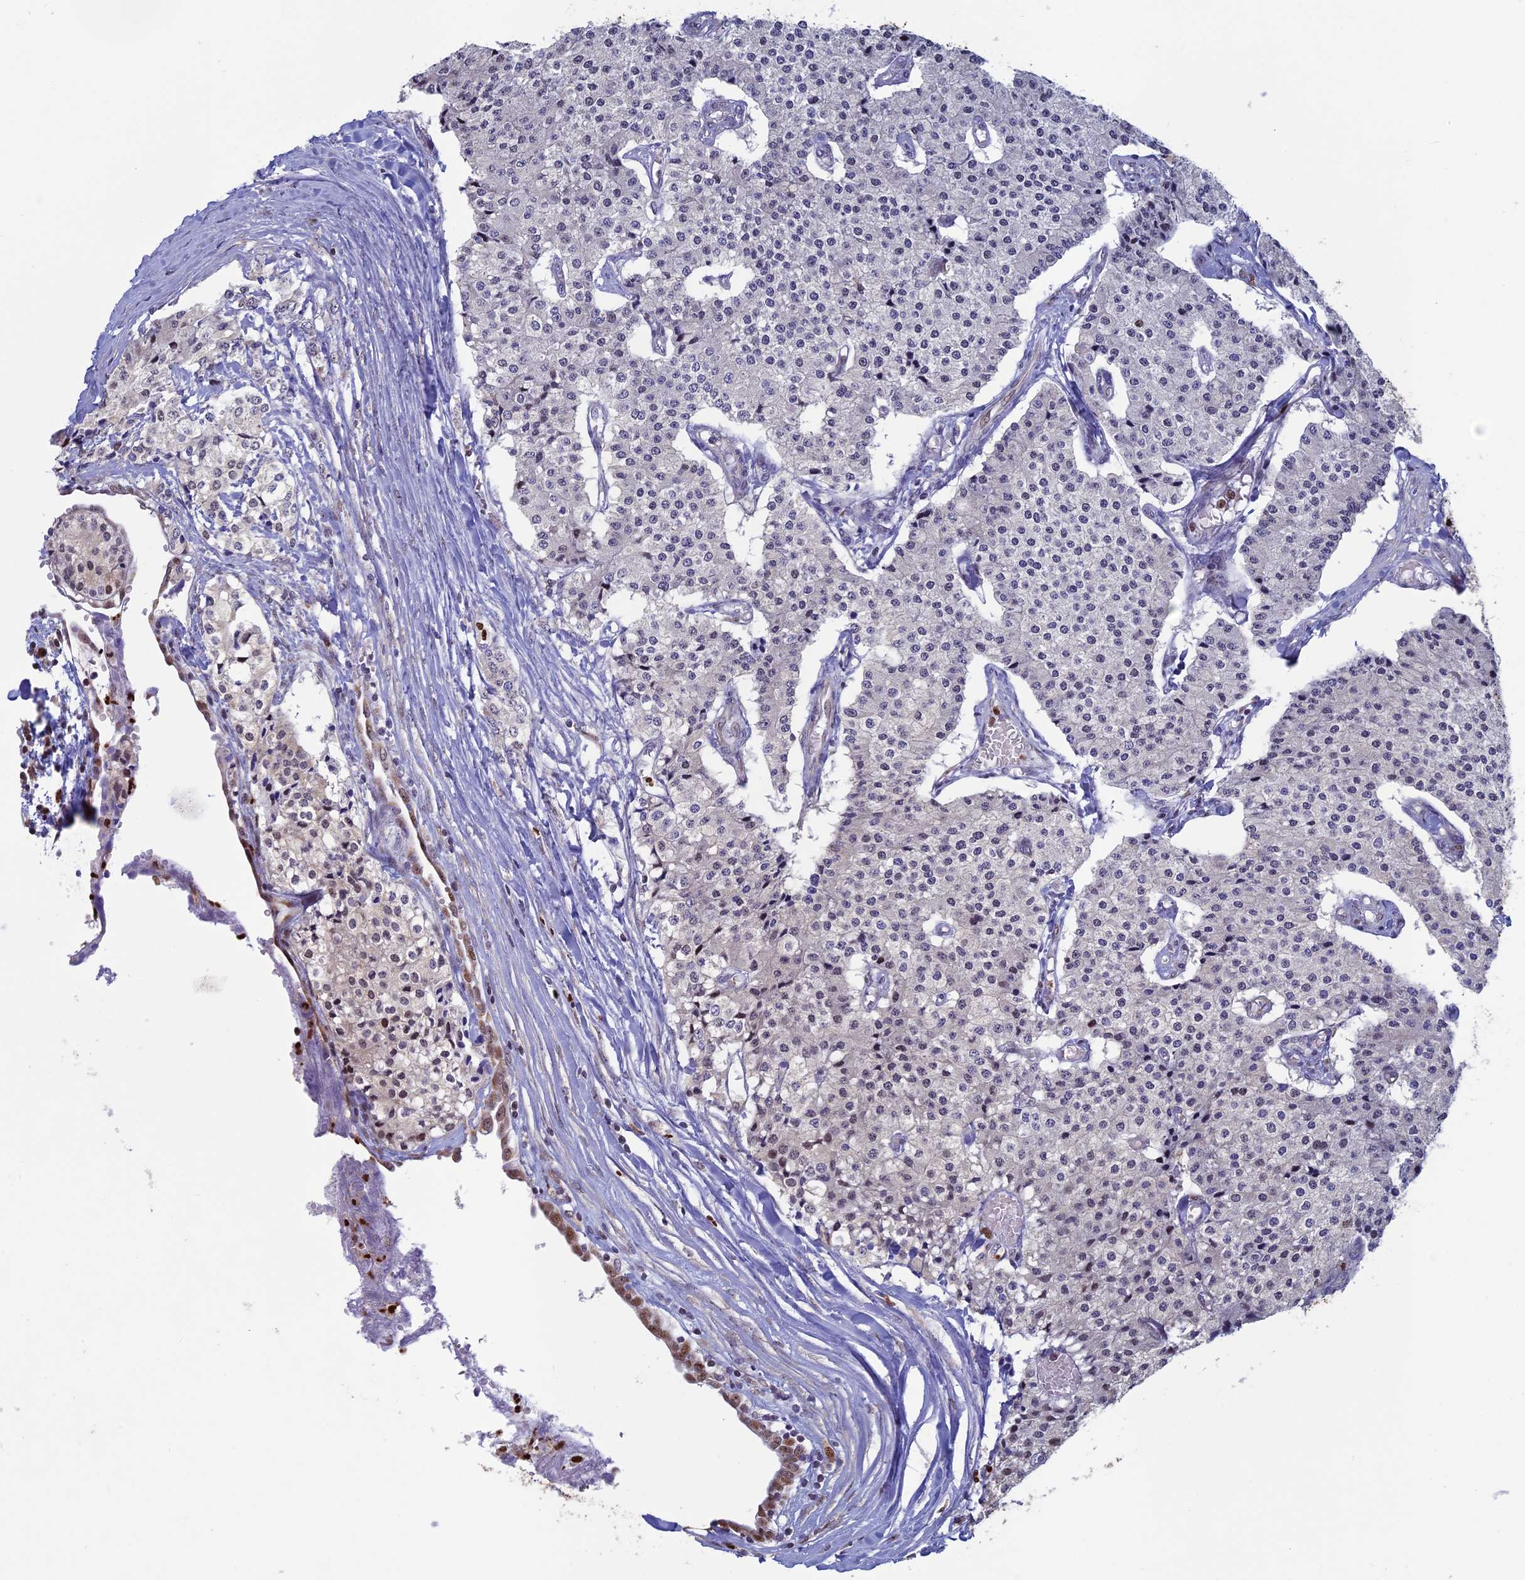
{"staining": {"intensity": "negative", "quantity": "none", "location": "none"}, "tissue": "carcinoid", "cell_type": "Tumor cells", "image_type": "cancer", "snomed": [{"axis": "morphology", "description": "Carcinoid, malignant, NOS"}, {"axis": "topography", "description": "Colon"}], "caption": "IHC photomicrograph of carcinoid stained for a protein (brown), which demonstrates no staining in tumor cells. The staining is performed using DAB (3,3'-diaminobenzidine) brown chromogen with nuclei counter-stained in using hematoxylin.", "gene": "ACSS1", "patient": {"sex": "female", "age": 52}}